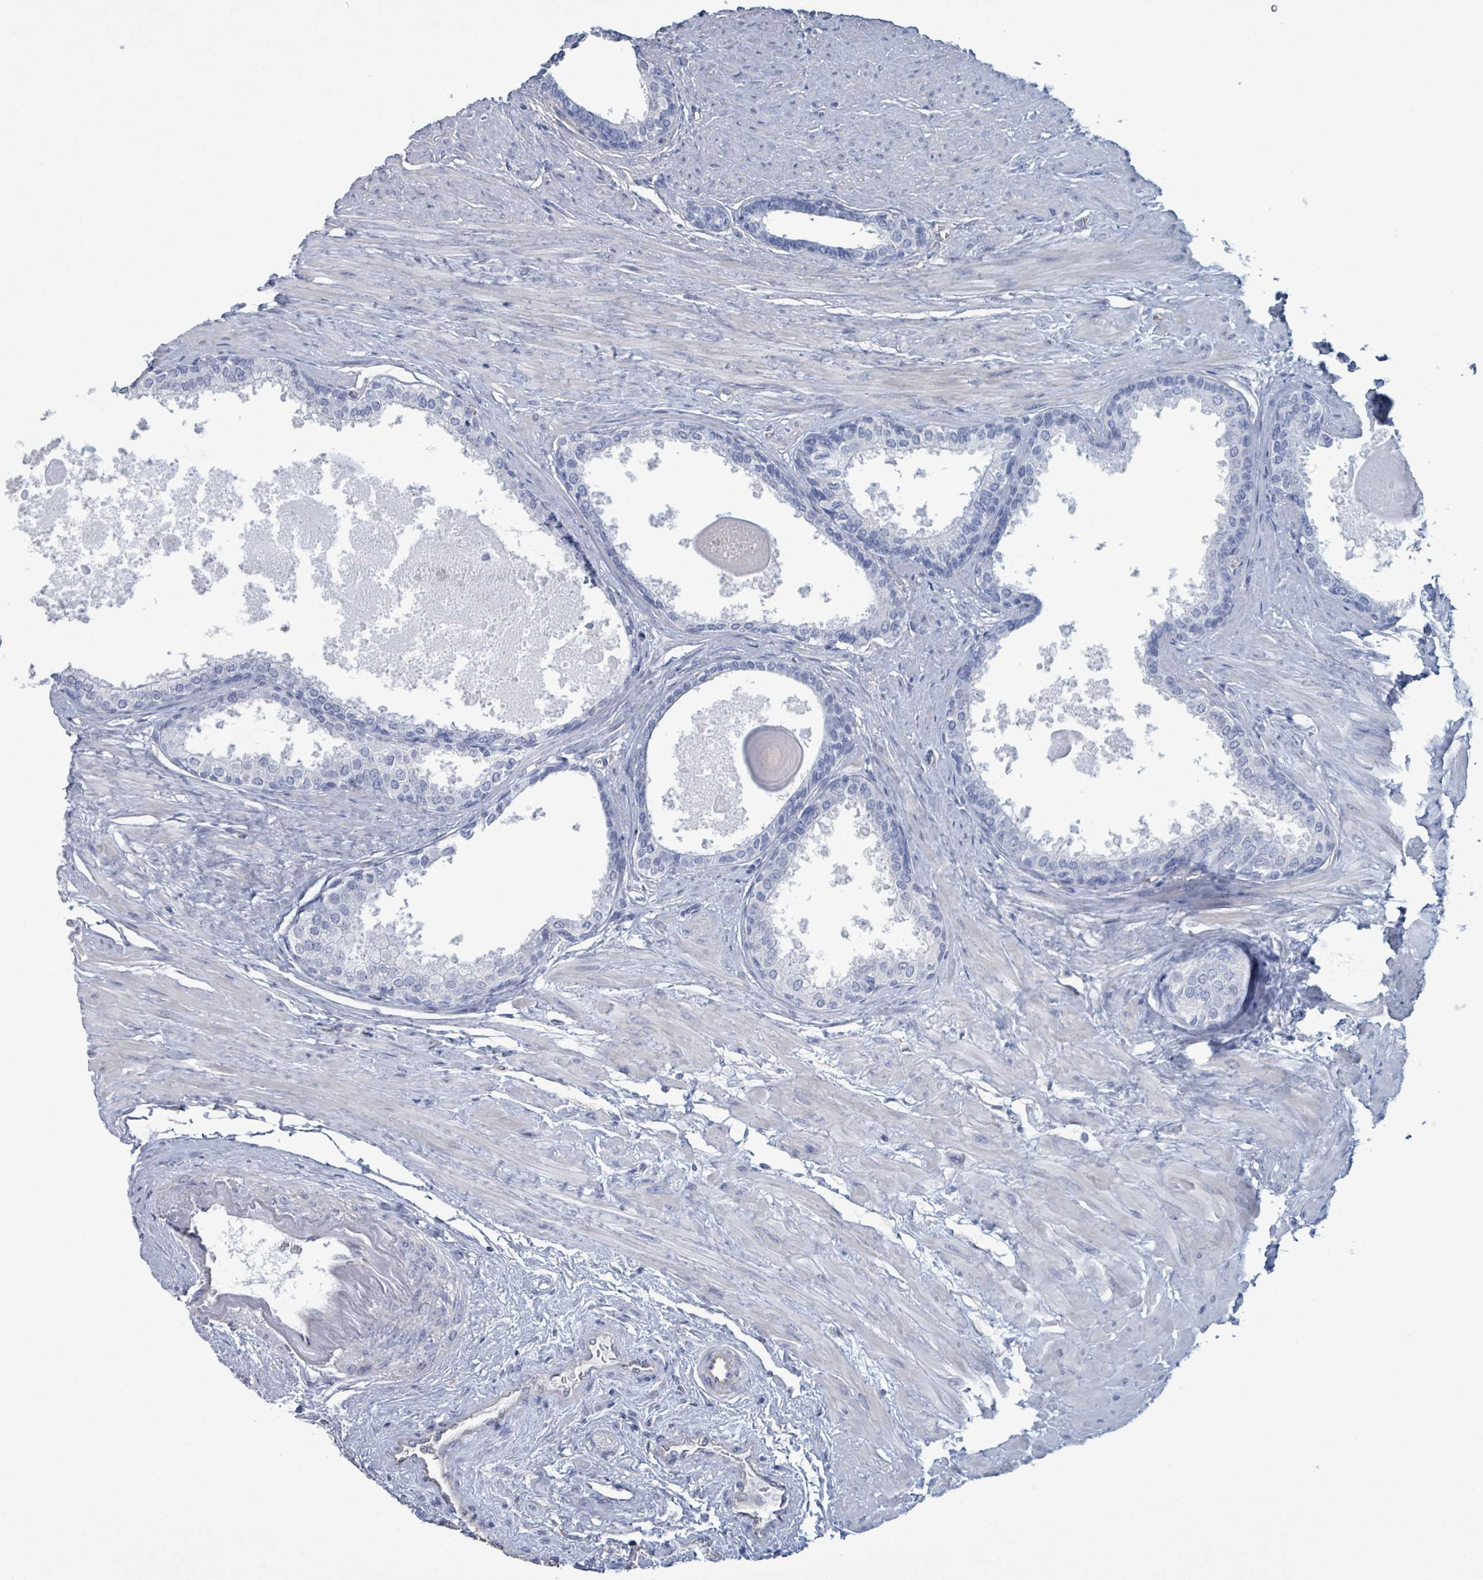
{"staining": {"intensity": "negative", "quantity": "none", "location": "none"}, "tissue": "prostate", "cell_type": "Glandular cells", "image_type": "normal", "snomed": [{"axis": "morphology", "description": "Normal tissue, NOS"}, {"axis": "topography", "description": "Prostate"}], "caption": "Glandular cells are negative for brown protein staining in unremarkable prostate. The staining was performed using DAB (3,3'-diaminobenzidine) to visualize the protein expression in brown, while the nuclei were stained in blue with hematoxylin (Magnification: 20x).", "gene": "CT45A10", "patient": {"sex": "male", "age": 57}}